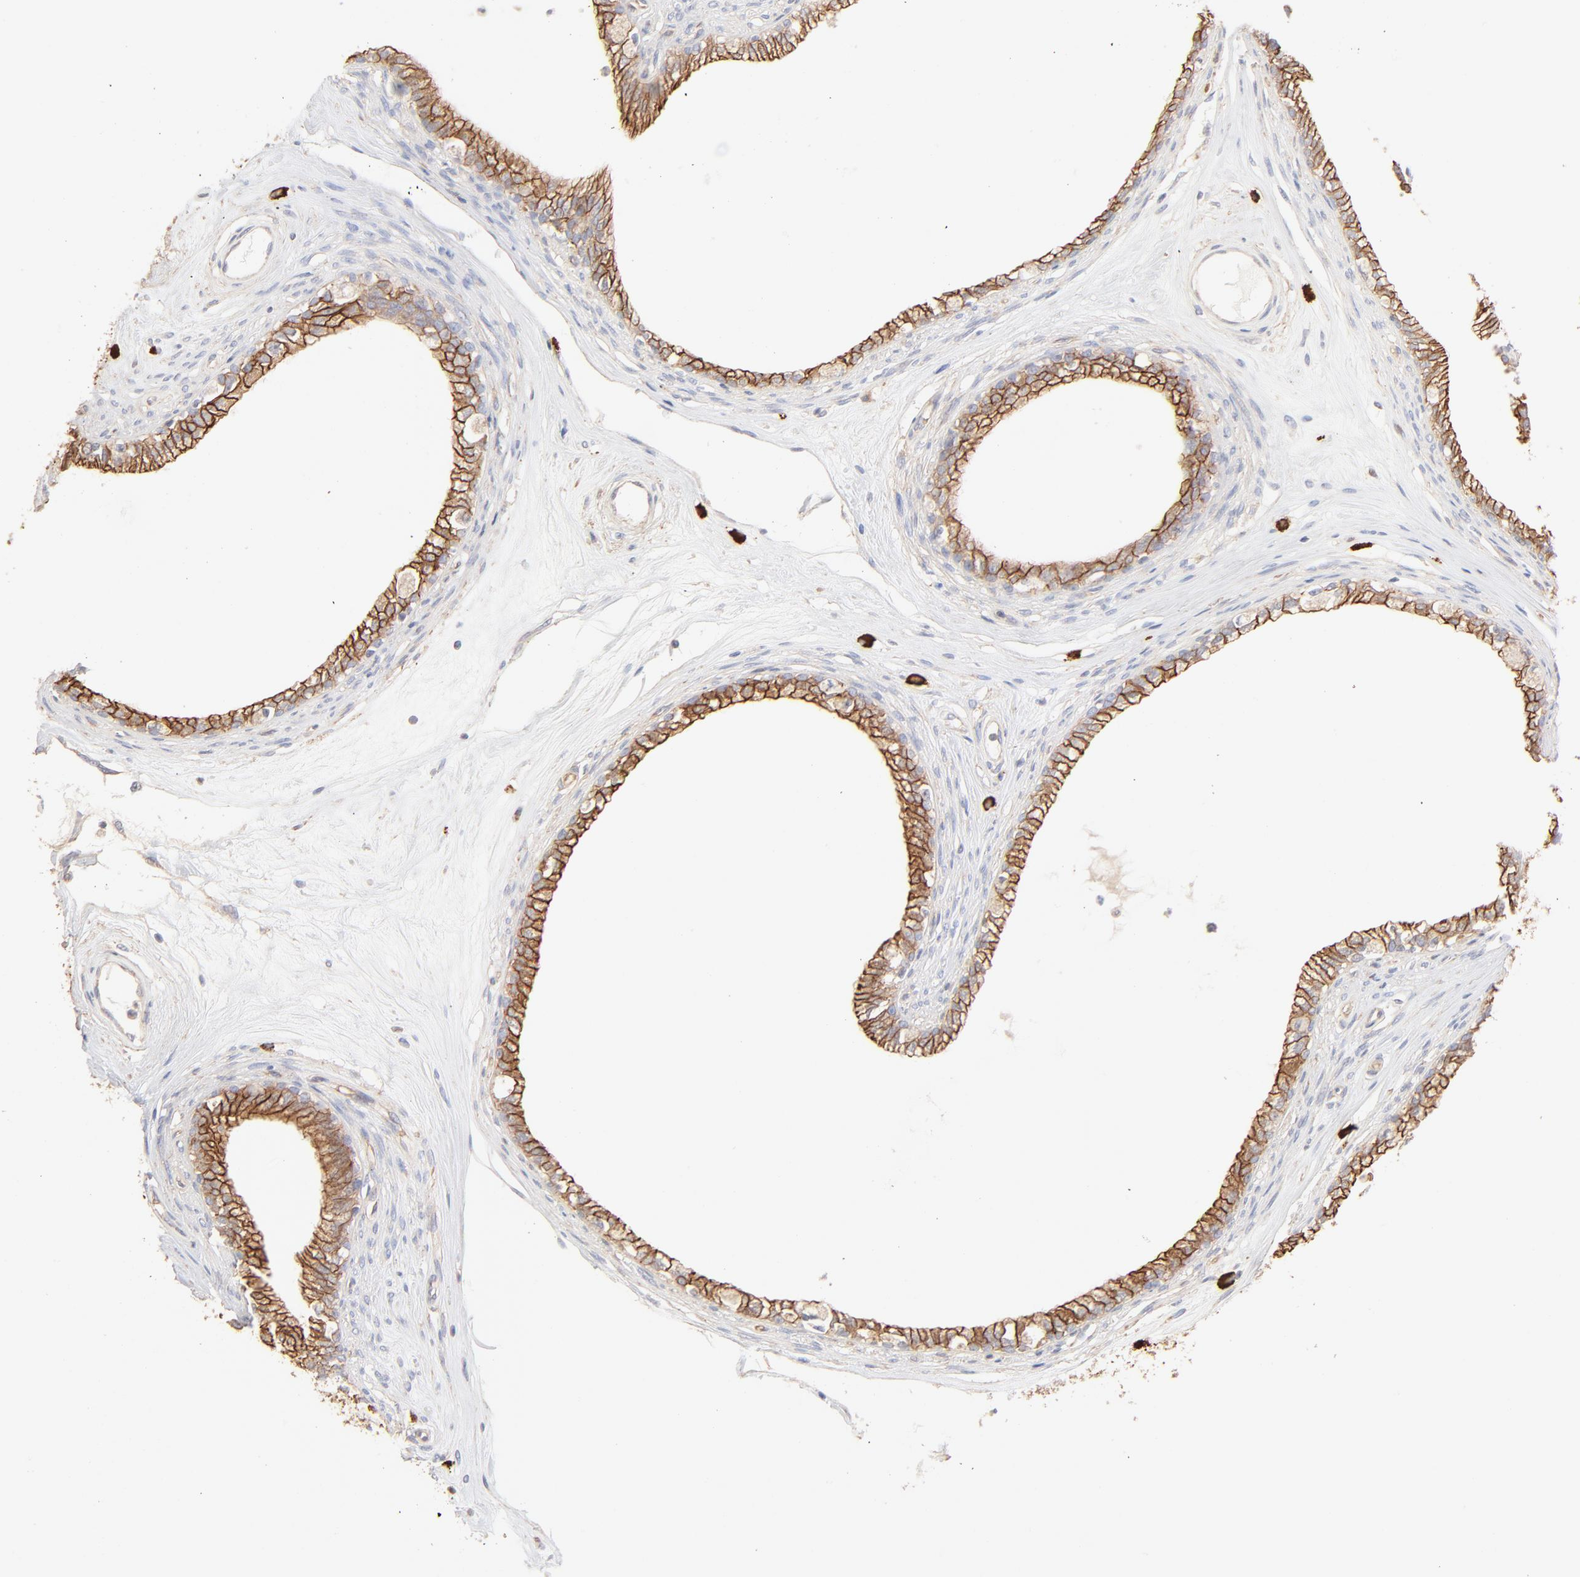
{"staining": {"intensity": "strong", "quantity": ">75%", "location": "cytoplasmic/membranous"}, "tissue": "epididymis", "cell_type": "Glandular cells", "image_type": "normal", "snomed": [{"axis": "morphology", "description": "Normal tissue, NOS"}, {"axis": "morphology", "description": "Inflammation, NOS"}, {"axis": "topography", "description": "Epididymis"}], "caption": "Epididymis stained with immunohistochemistry shows strong cytoplasmic/membranous positivity in about >75% of glandular cells. Using DAB (3,3'-diaminobenzidine) (brown) and hematoxylin (blue) stains, captured at high magnification using brightfield microscopy.", "gene": "SPTB", "patient": {"sex": "male", "age": 84}}